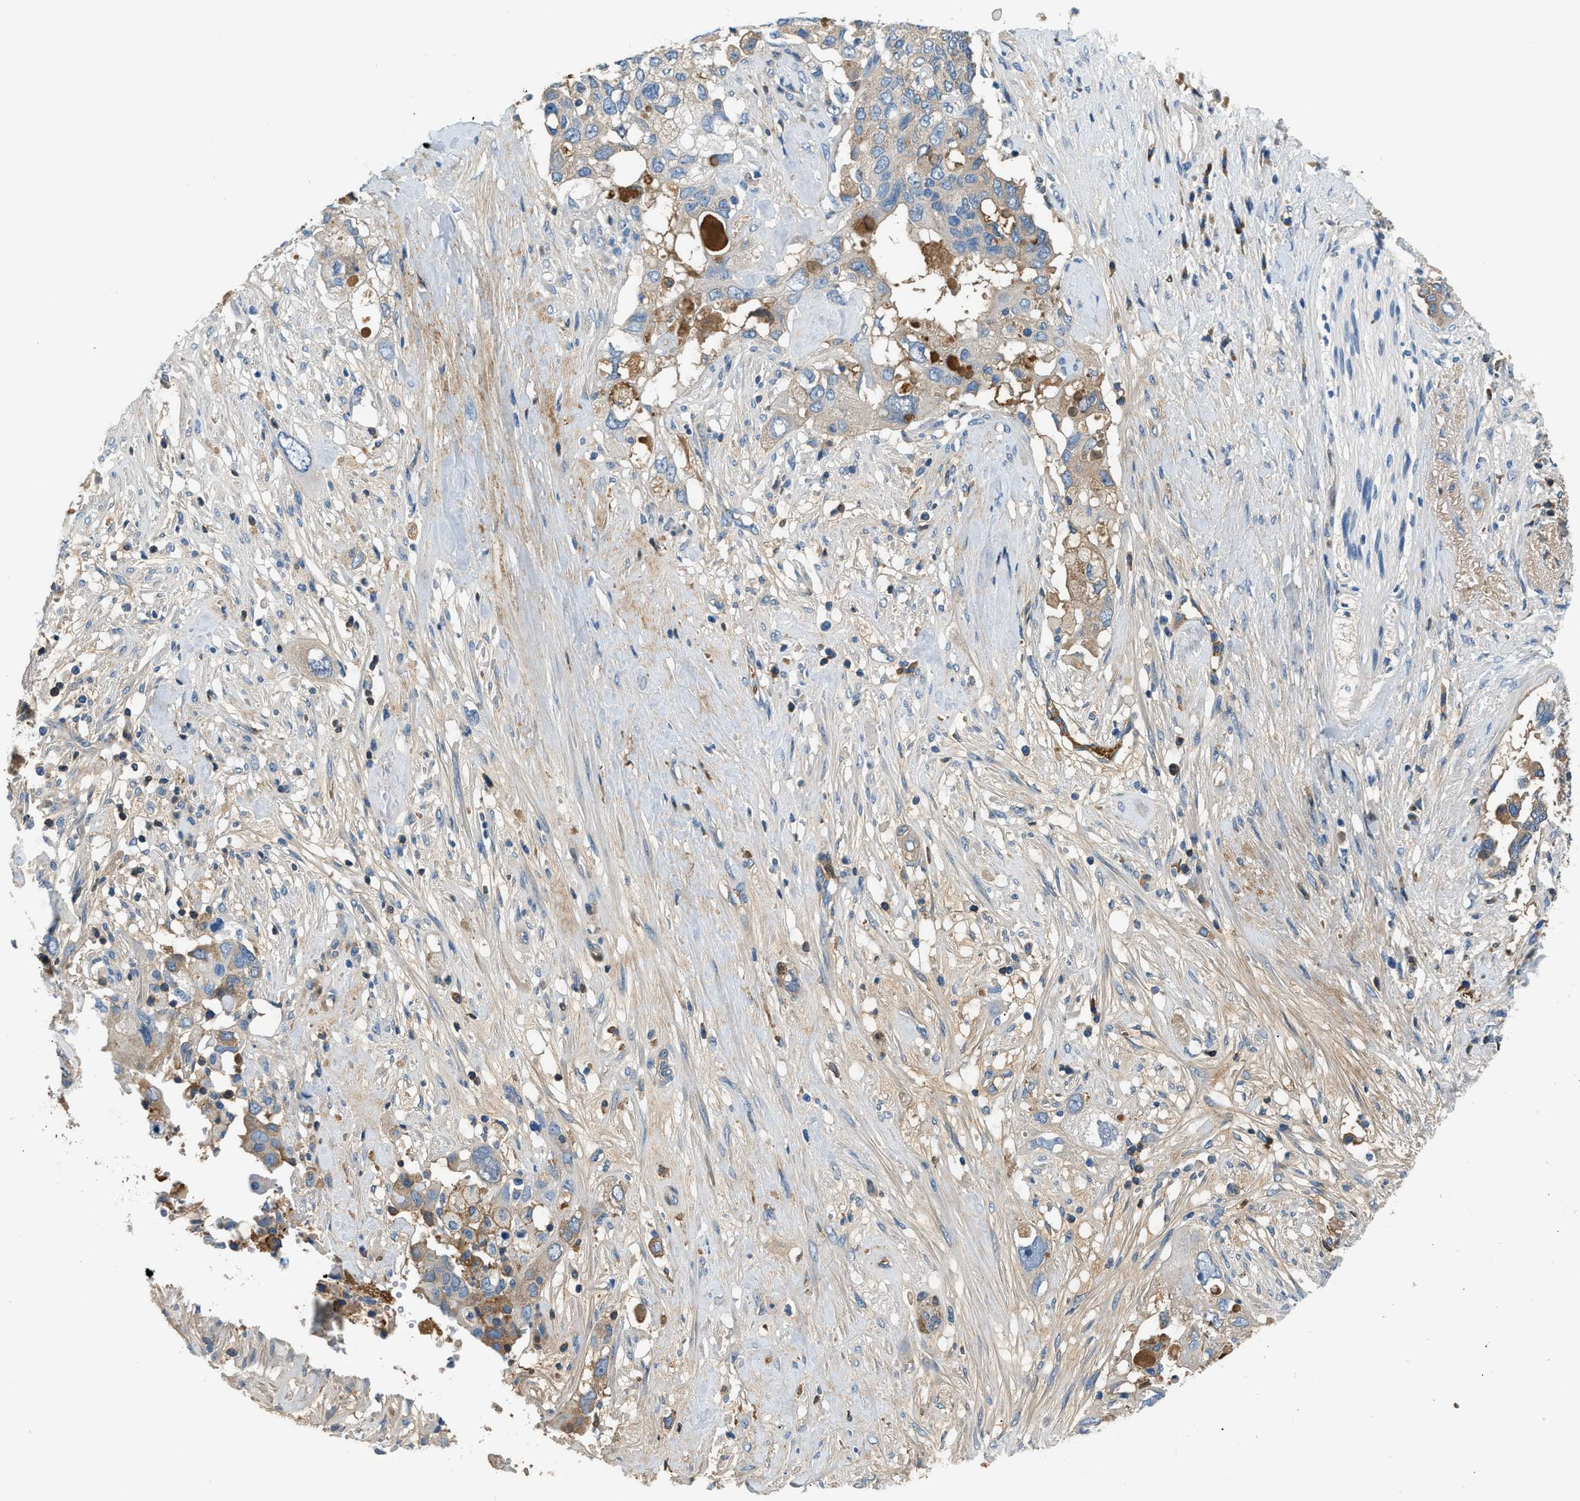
{"staining": {"intensity": "weak", "quantity": "<25%", "location": "cytoplasmic/membranous"}, "tissue": "pancreatic cancer", "cell_type": "Tumor cells", "image_type": "cancer", "snomed": [{"axis": "morphology", "description": "Adenocarcinoma, NOS"}, {"axis": "topography", "description": "Pancreas"}], "caption": "High power microscopy micrograph of an IHC photomicrograph of pancreatic cancer (adenocarcinoma), revealing no significant expression in tumor cells. (Brightfield microscopy of DAB (3,3'-diaminobenzidine) immunohistochemistry (IHC) at high magnification).", "gene": "STC1", "patient": {"sex": "female", "age": 56}}